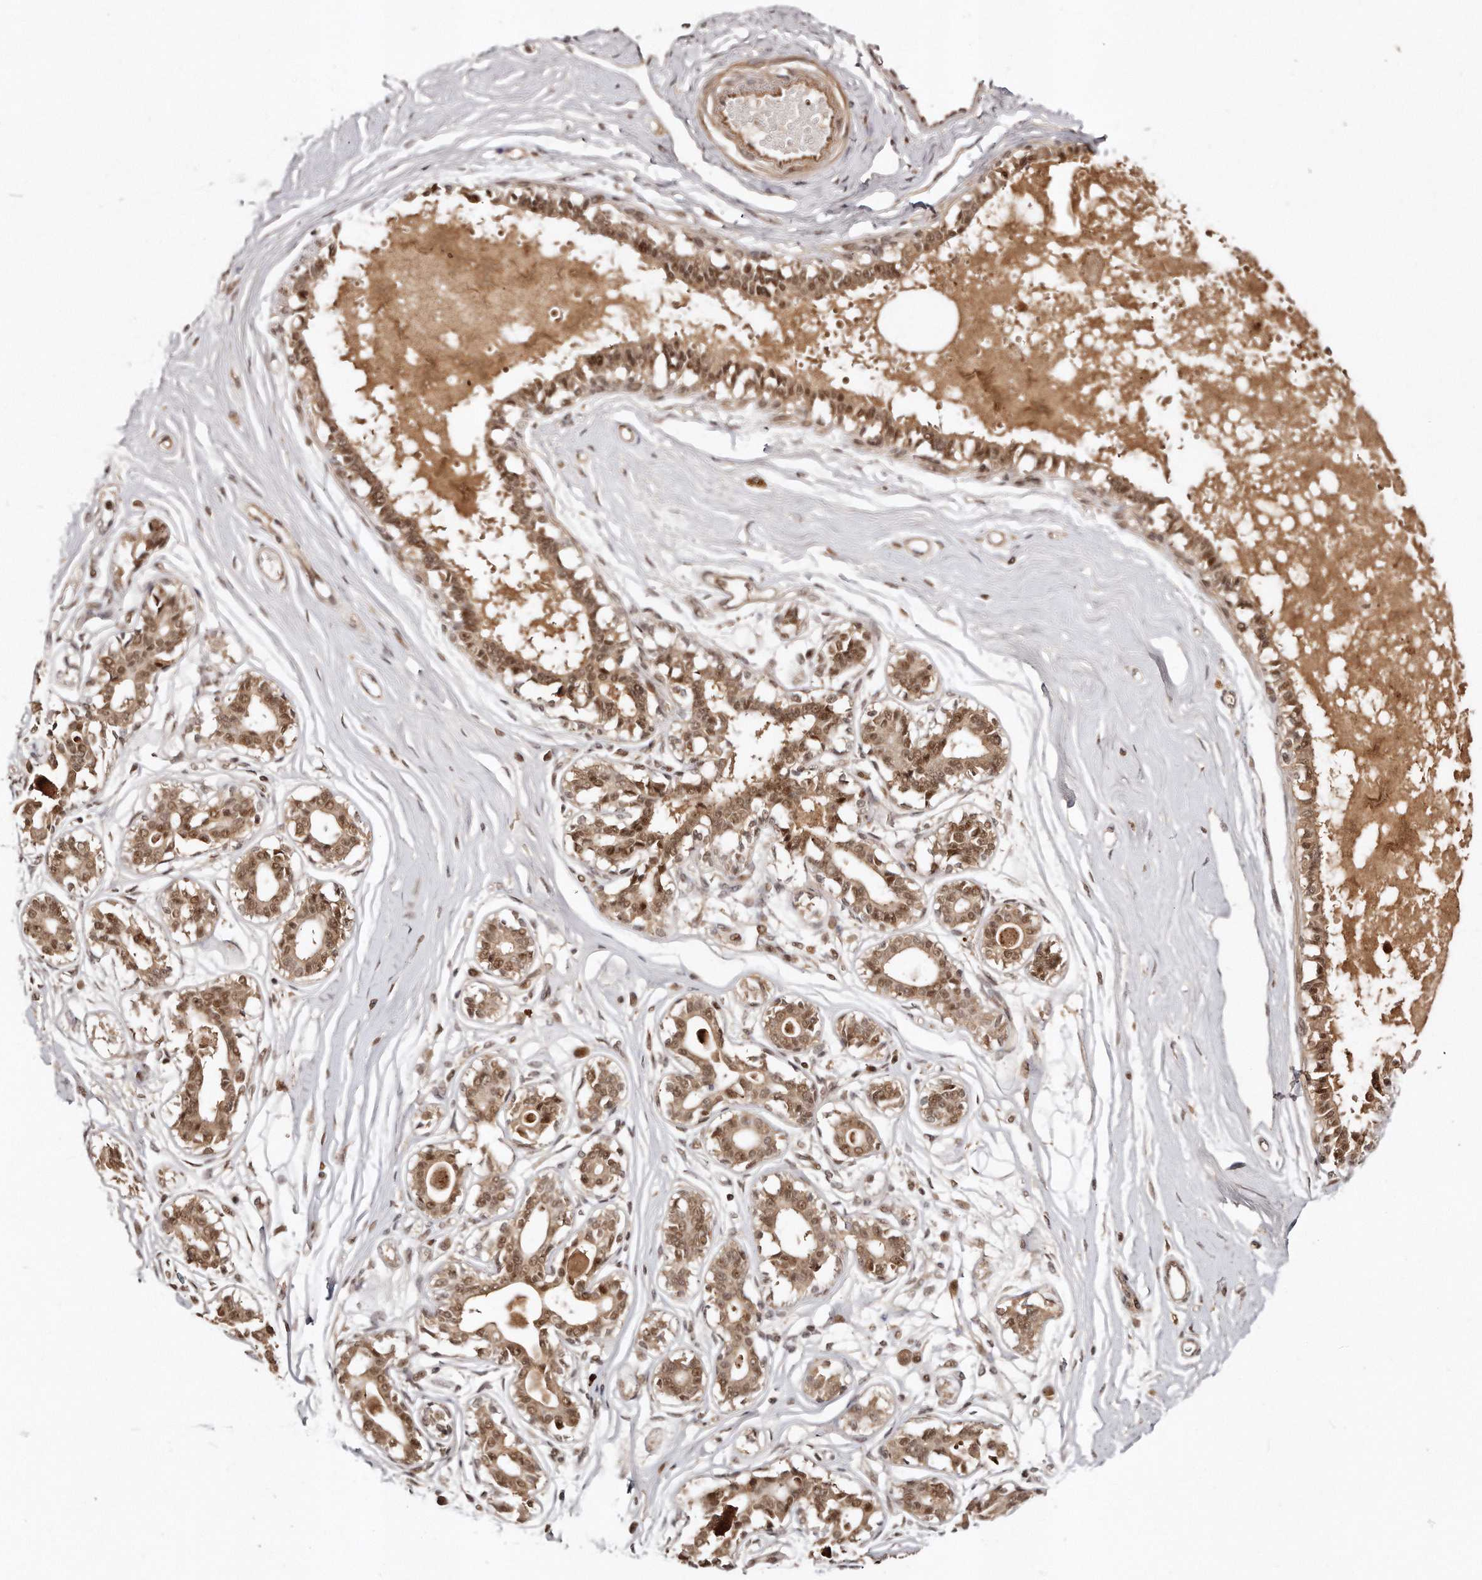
{"staining": {"intensity": "negative", "quantity": "none", "location": "none"}, "tissue": "breast", "cell_type": "Adipocytes", "image_type": "normal", "snomed": [{"axis": "morphology", "description": "Normal tissue, NOS"}, {"axis": "topography", "description": "Breast"}], "caption": "IHC image of benign breast stained for a protein (brown), which reveals no expression in adipocytes. (Stains: DAB (3,3'-diaminobenzidine) IHC with hematoxylin counter stain, Microscopy: brightfield microscopy at high magnification).", "gene": "SOX4", "patient": {"sex": "female", "age": 45}}